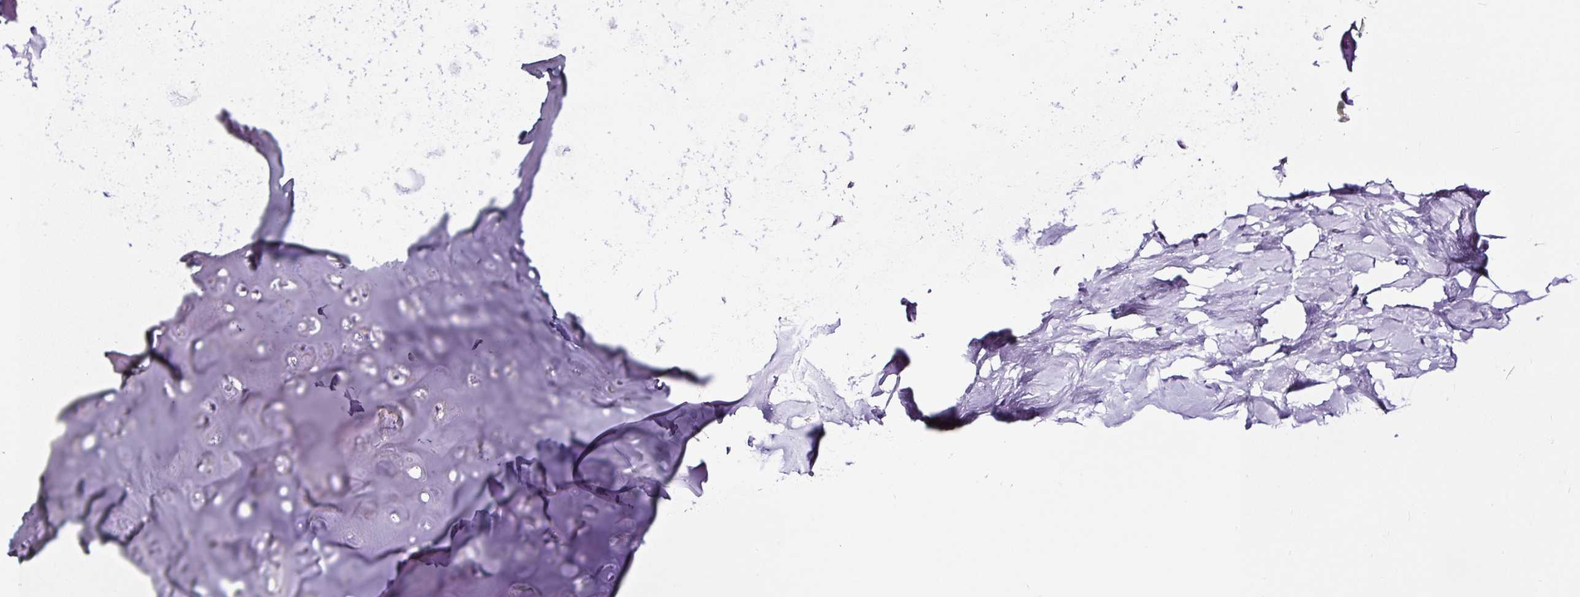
{"staining": {"intensity": "negative", "quantity": "none", "location": "none"}, "tissue": "adipose tissue", "cell_type": "Adipocytes", "image_type": "normal", "snomed": [{"axis": "morphology", "description": "Normal tissue, NOS"}, {"axis": "topography", "description": "Cartilage tissue"}], "caption": "High magnification brightfield microscopy of normal adipose tissue stained with DAB (brown) and counterstained with hematoxylin (blue): adipocytes show no significant staining. (DAB (3,3'-diaminobenzidine) immunohistochemistry (IHC) visualized using brightfield microscopy, high magnification).", "gene": "SLC7A8", "patient": {"sex": "male", "age": 57}}